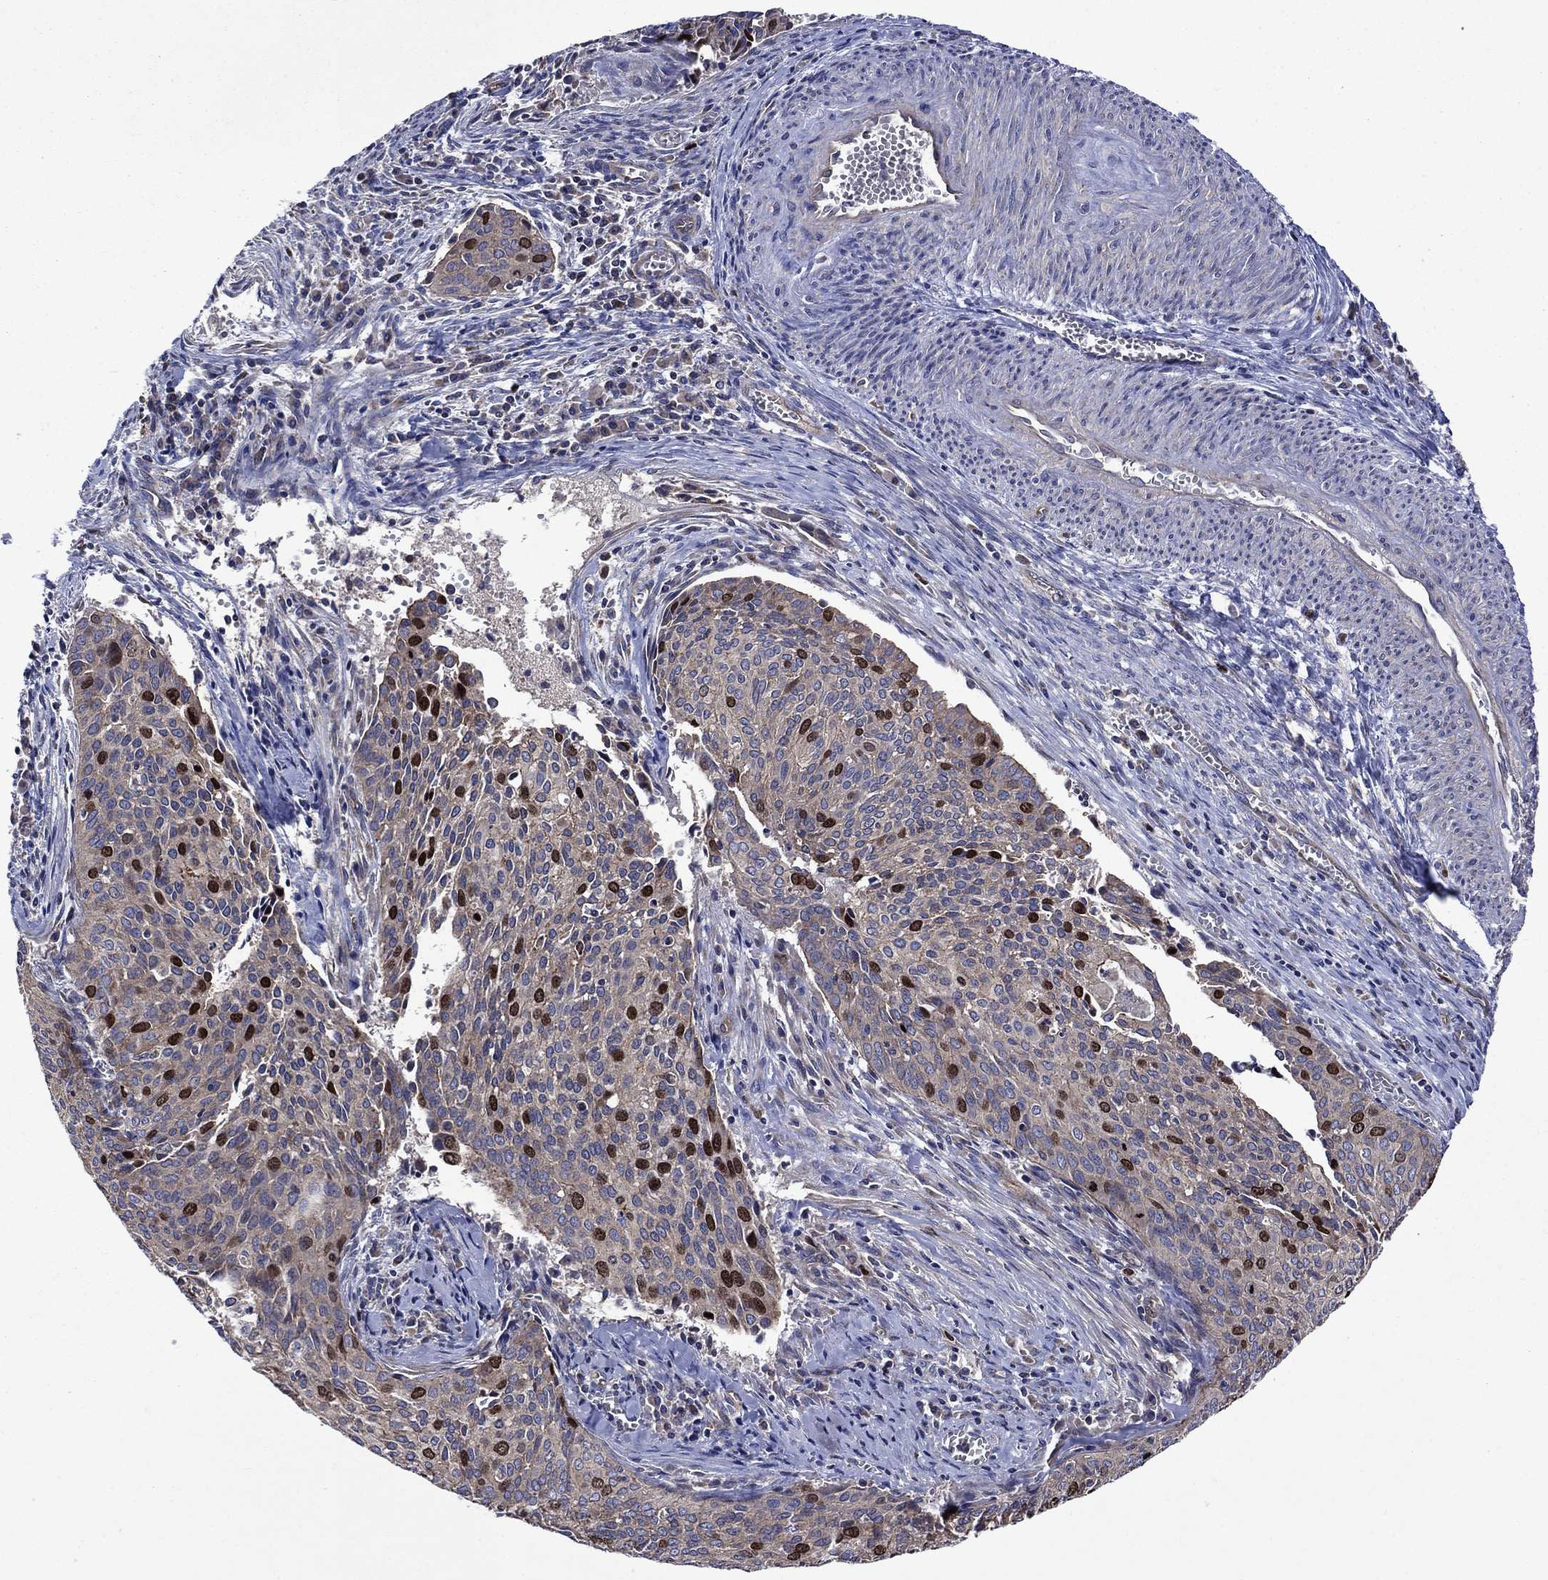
{"staining": {"intensity": "strong", "quantity": "<25%", "location": "nuclear"}, "tissue": "cervical cancer", "cell_type": "Tumor cells", "image_type": "cancer", "snomed": [{"axis": "morphology", "description": "Squamous cell carcinoma, NOS"}, {"axis": "topography", "description": "Cervix"}], "caption": "Human squamous cell carcinoma (cervical) stained with a protein marker reveals strong staining in tumor cells.", "gene": "KIF22", "patient": {"sex": "female", "age": 29}}